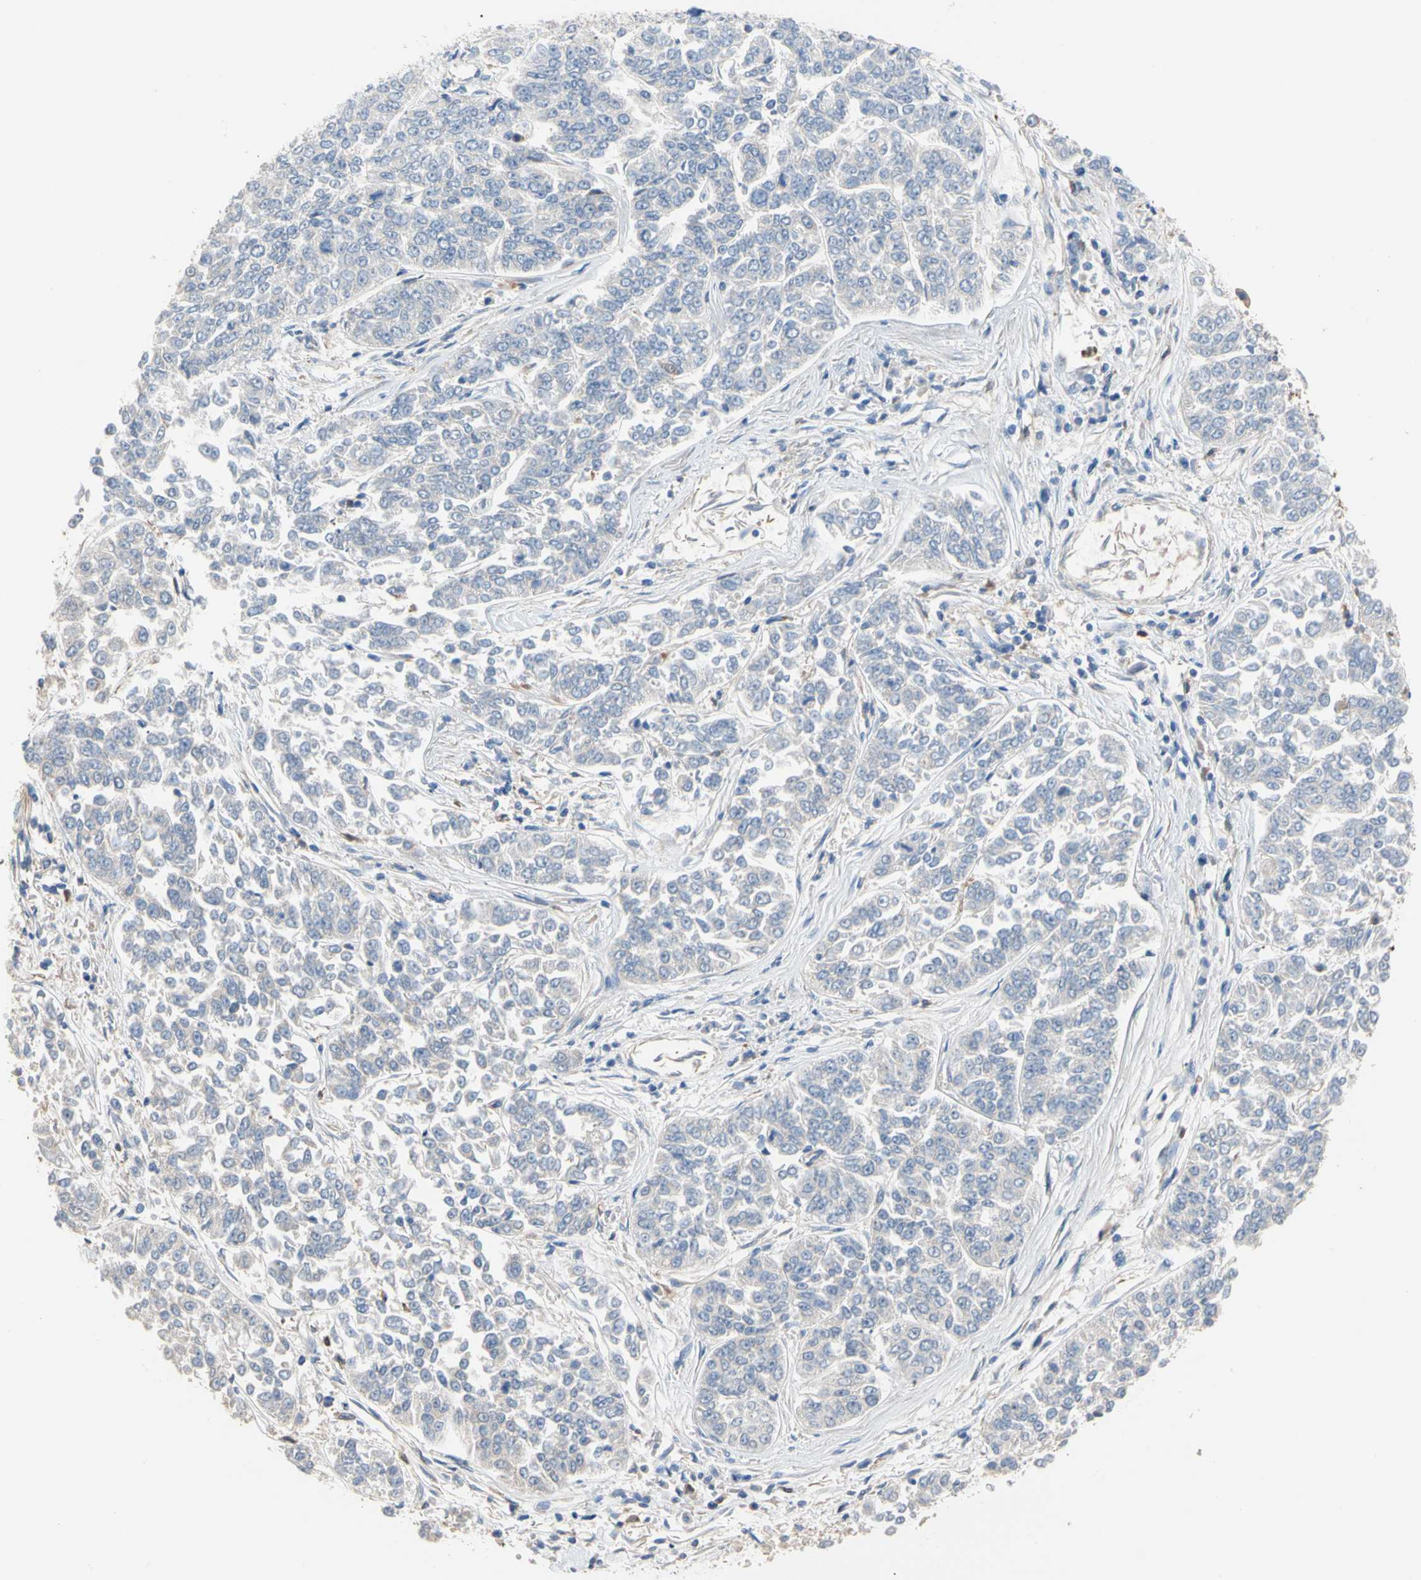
{"staining": {"intensity": "negative", "quantity": "none", "location": "none"}, "tissue": "lung cancer", "cell_type": "Tumor cells", "image_type": "cancer", "snomed": [{"axis": "morphology", "description": "Adenocarcinoma, NOS"}, {"axis": "topography", "description": "Lung"}], "caption": "Protein analysis of lung cancer (adenocarcinoma) shows no significant staining in tumor cells.", "gene": "BBOX1", "patient": {"sex": "male", "age": 84}}